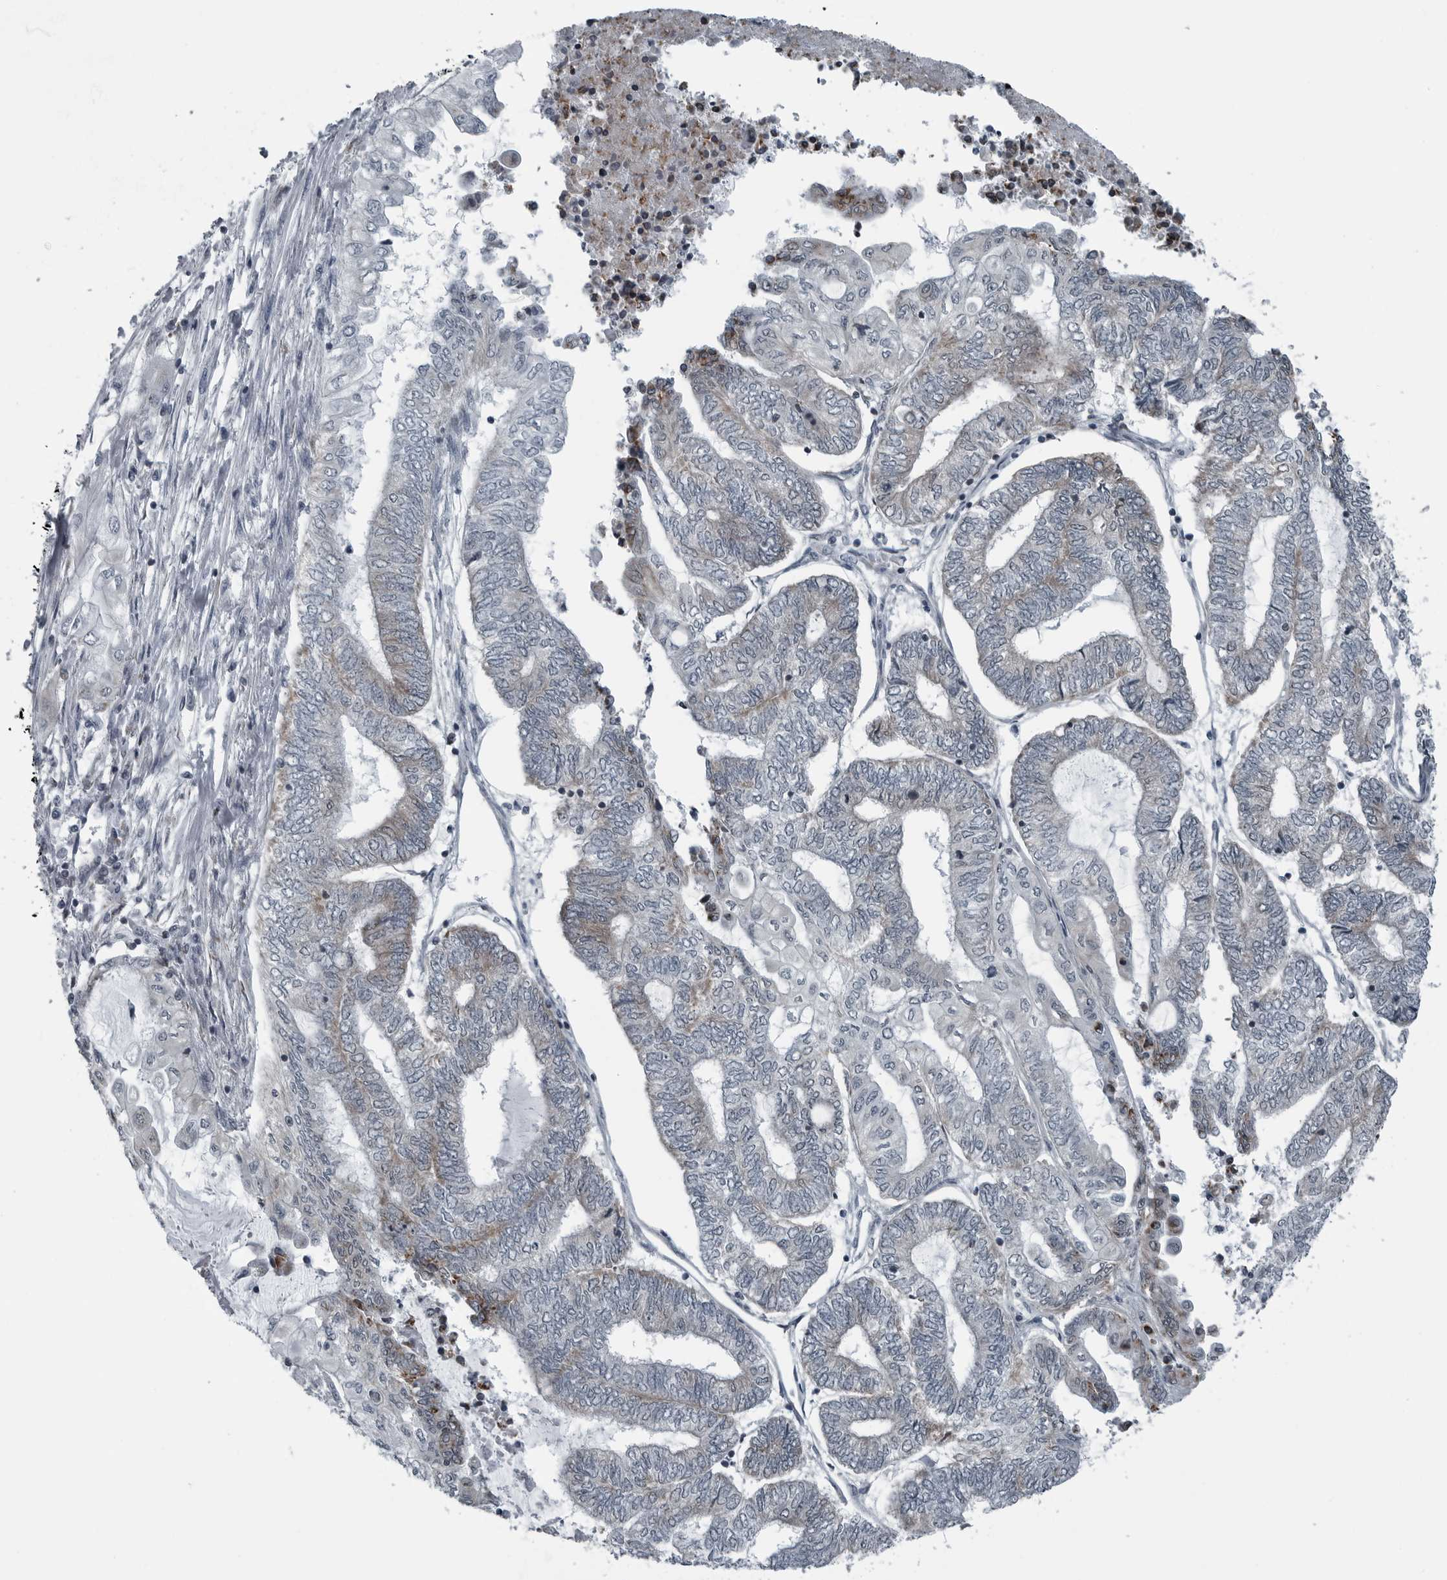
{"staining": {"intensity": "weak", "quantity": "<25%", "location": "cytoplasmic/membranous"}, "tissue": "endometrial cancer", "cell_type": "Tumor cells", "image_type": "cancer", "snomed": [{"axis": "morphology", "description": "Adenocarcinoma, NOS"}, {"axis": "topography", "description": "Uterus"}, {"axis": "topography", "description": "Endometrium"}], "caption": "Tumor cells are negative for brown protein staining in endometrial adenocarcinoma.", "gene": "GAK", "patient": {"sex": "female", "age": 70}}